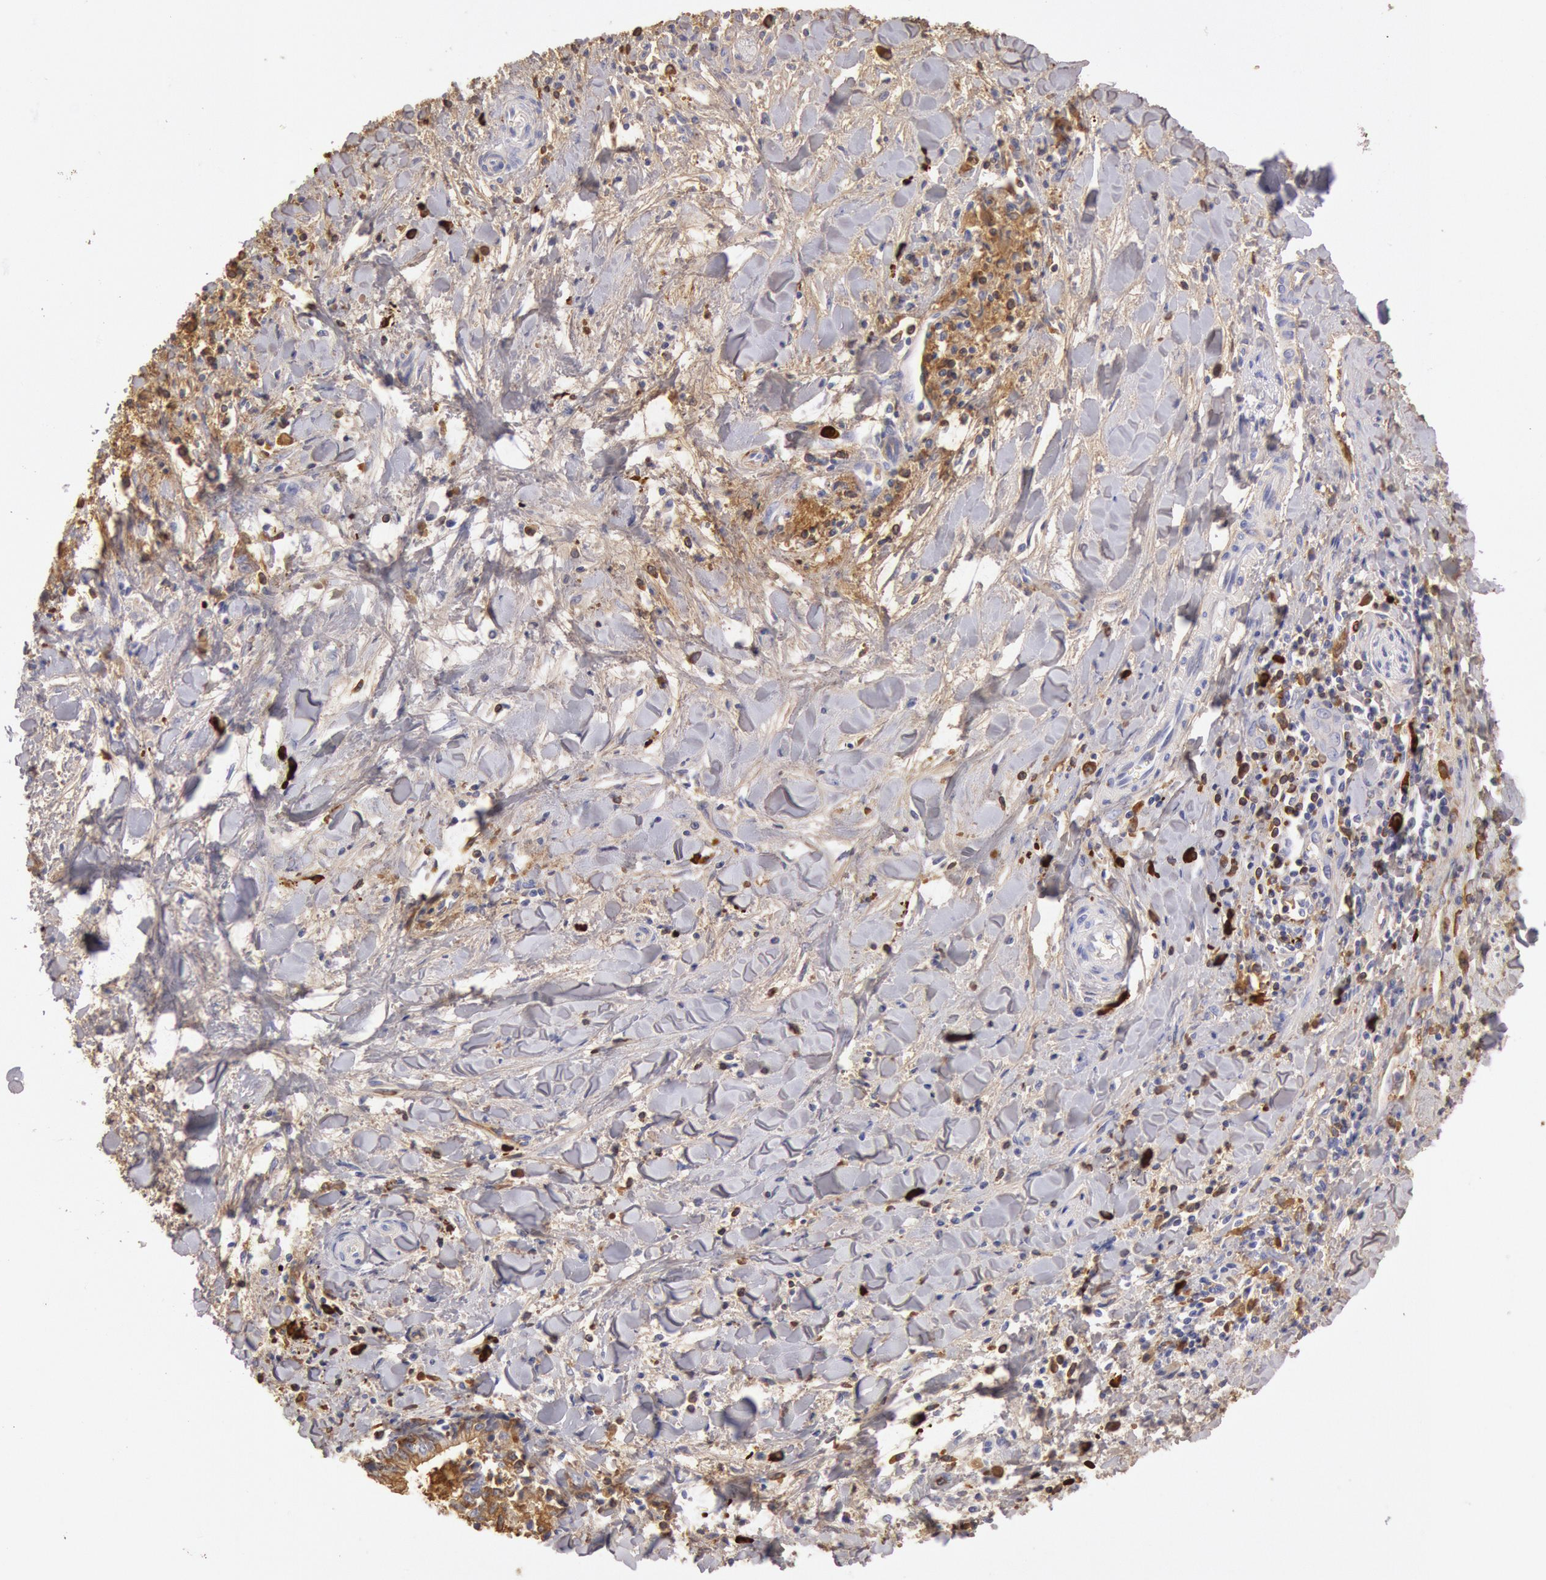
{"staining": {"intensity": "negative", "quantity": "none", "location": "none"}, "tissue": "liver cancer", "cell_type": "Tumor cells", "image_type": "cancer", "snomed": [{"axis": "morphology", "description": "Cholangiocarcinoma"}, {"axis": "topography", "description": "Liver"}], "caption": "Human cholangiocarcinoma (liver) stained for a protein using immunohistochemistry displays no positivity in tumor cells.", "gene": "IGHA1", "patient": {"sex": "male", "age": 57}}